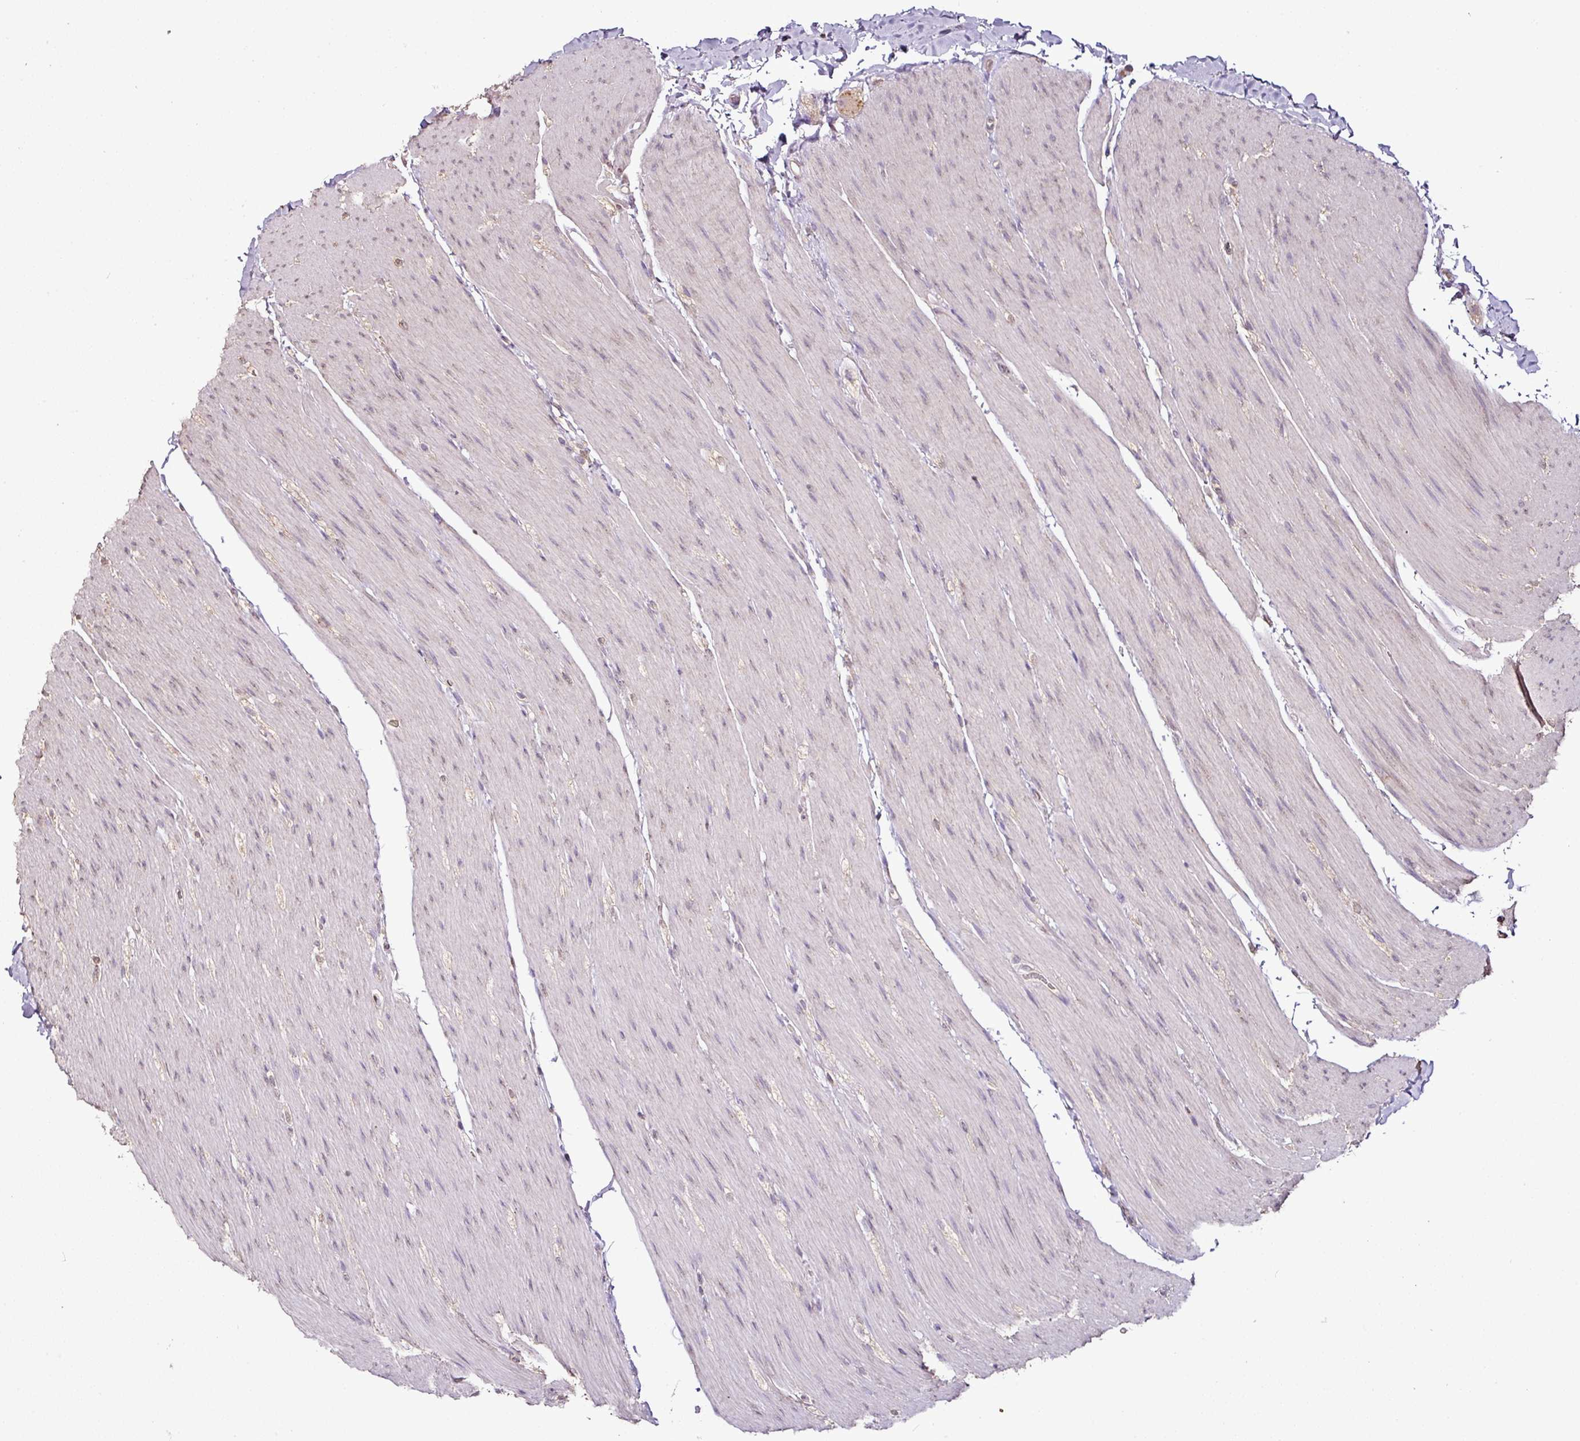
{"staining": {"intensity": "weak", "quantity": ">75%", "location": "cytoplasmic/membranous"}, "tissue": "colon", "cell_type": "Endothelial cells", "image_type": "normal", "snomed": [{"axis": "morphology", "description": "Normal tissue, NOS"}, {"axis": "topography", "description": "Colon"}], "caption": "High-power microscopy captured an immunohistochemistry histopathology image of unremarkable colon, revealing weak cytoplasmic/membranous positivity in about >75% of endothelial cells. The protein is shown in brown color, while the nuclei are stained blue.", "gene": "RPL38", "patient": {"sex": "male", "age": 46}}